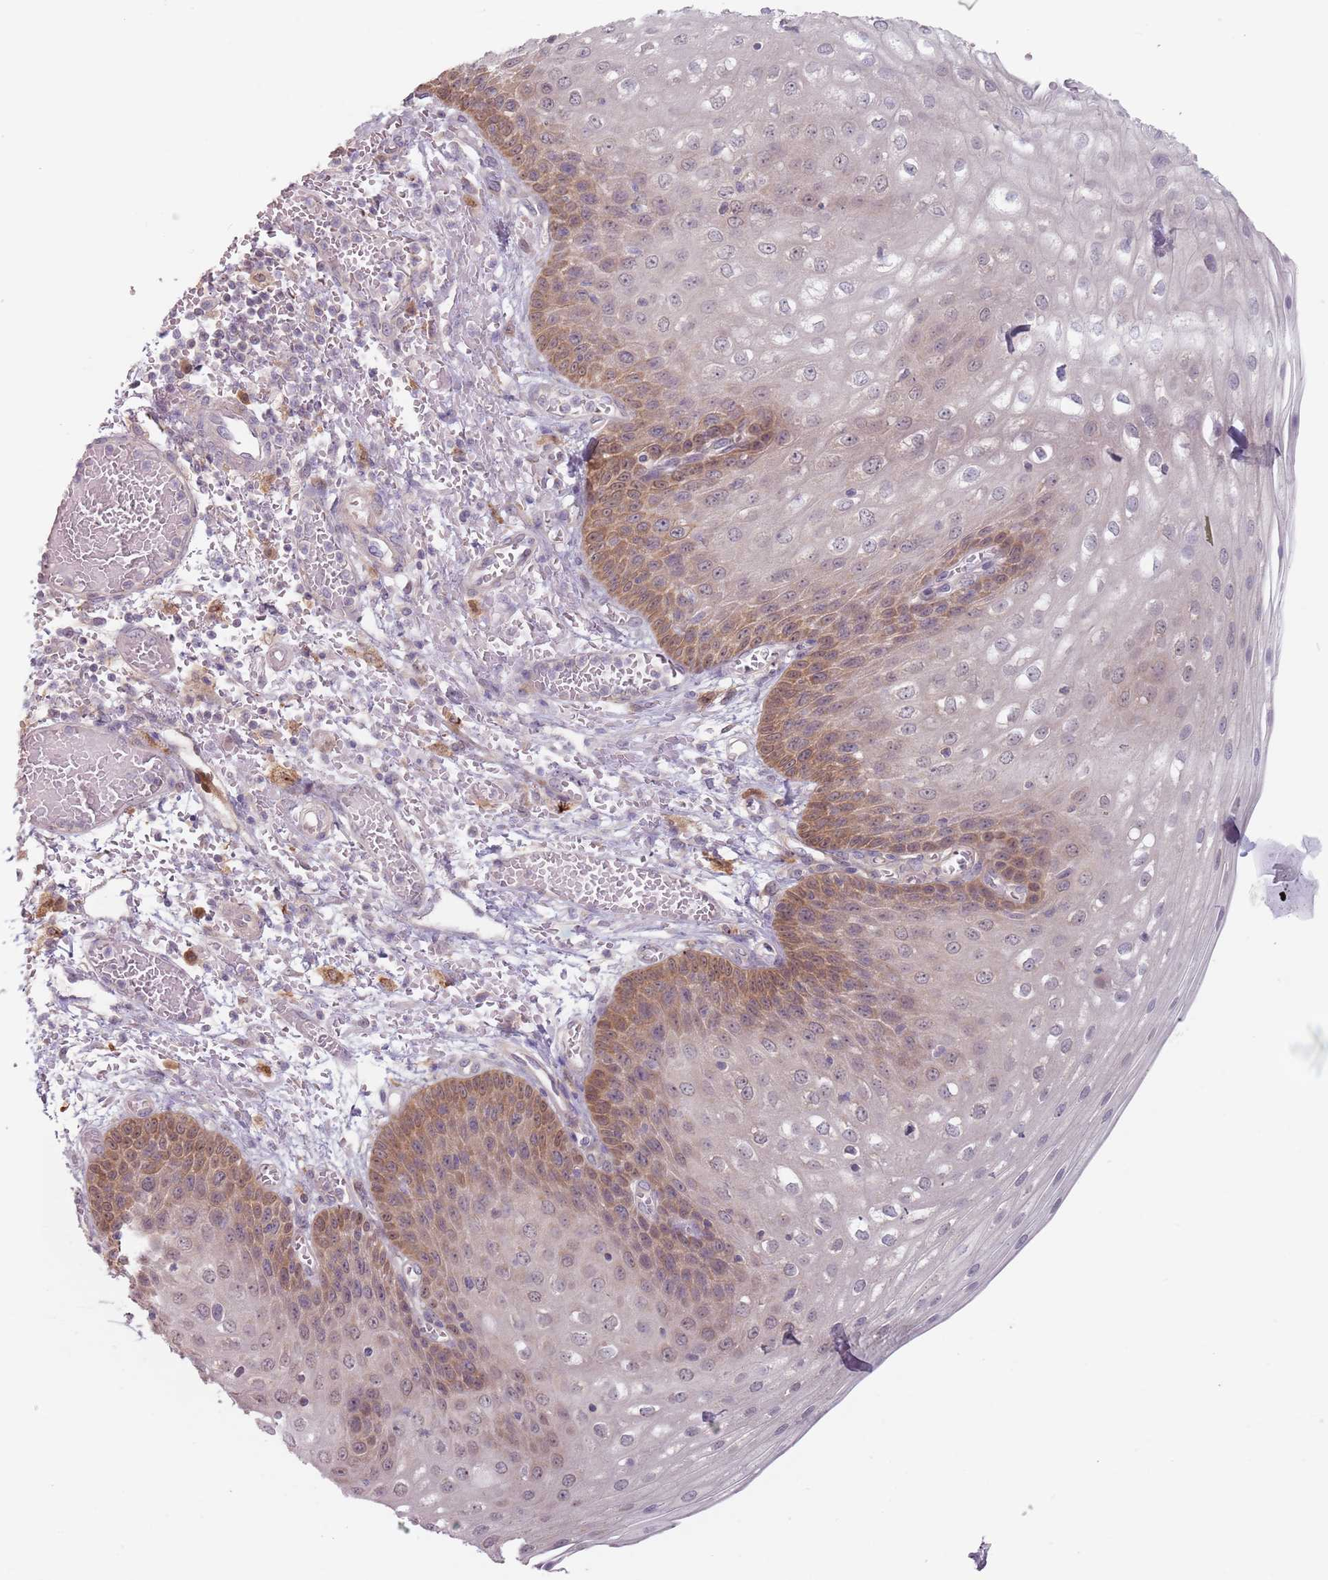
{"staining": {"intensity": "moderate", "quantity": "25%-75%", "location": "cytoplasmic/membranous"}, "tissue": "esophagus", "cell_type": "Squamous epithelial cells", "image_type": "normal", "snomed": [{"axis": "morphology", "description": "Normal tissue, NOS"}, {"axis": "topography", "description": "Esophagus"}], "caption": "Unremarkable esophagus demonstrates moderate cytoplasmic/membranous positivity in about 25%-75% of squamous epithelial cells, visualized by immunohistochemistry.", "gene": "NAXE", "patient": {"sex": "male", "age": 81}}